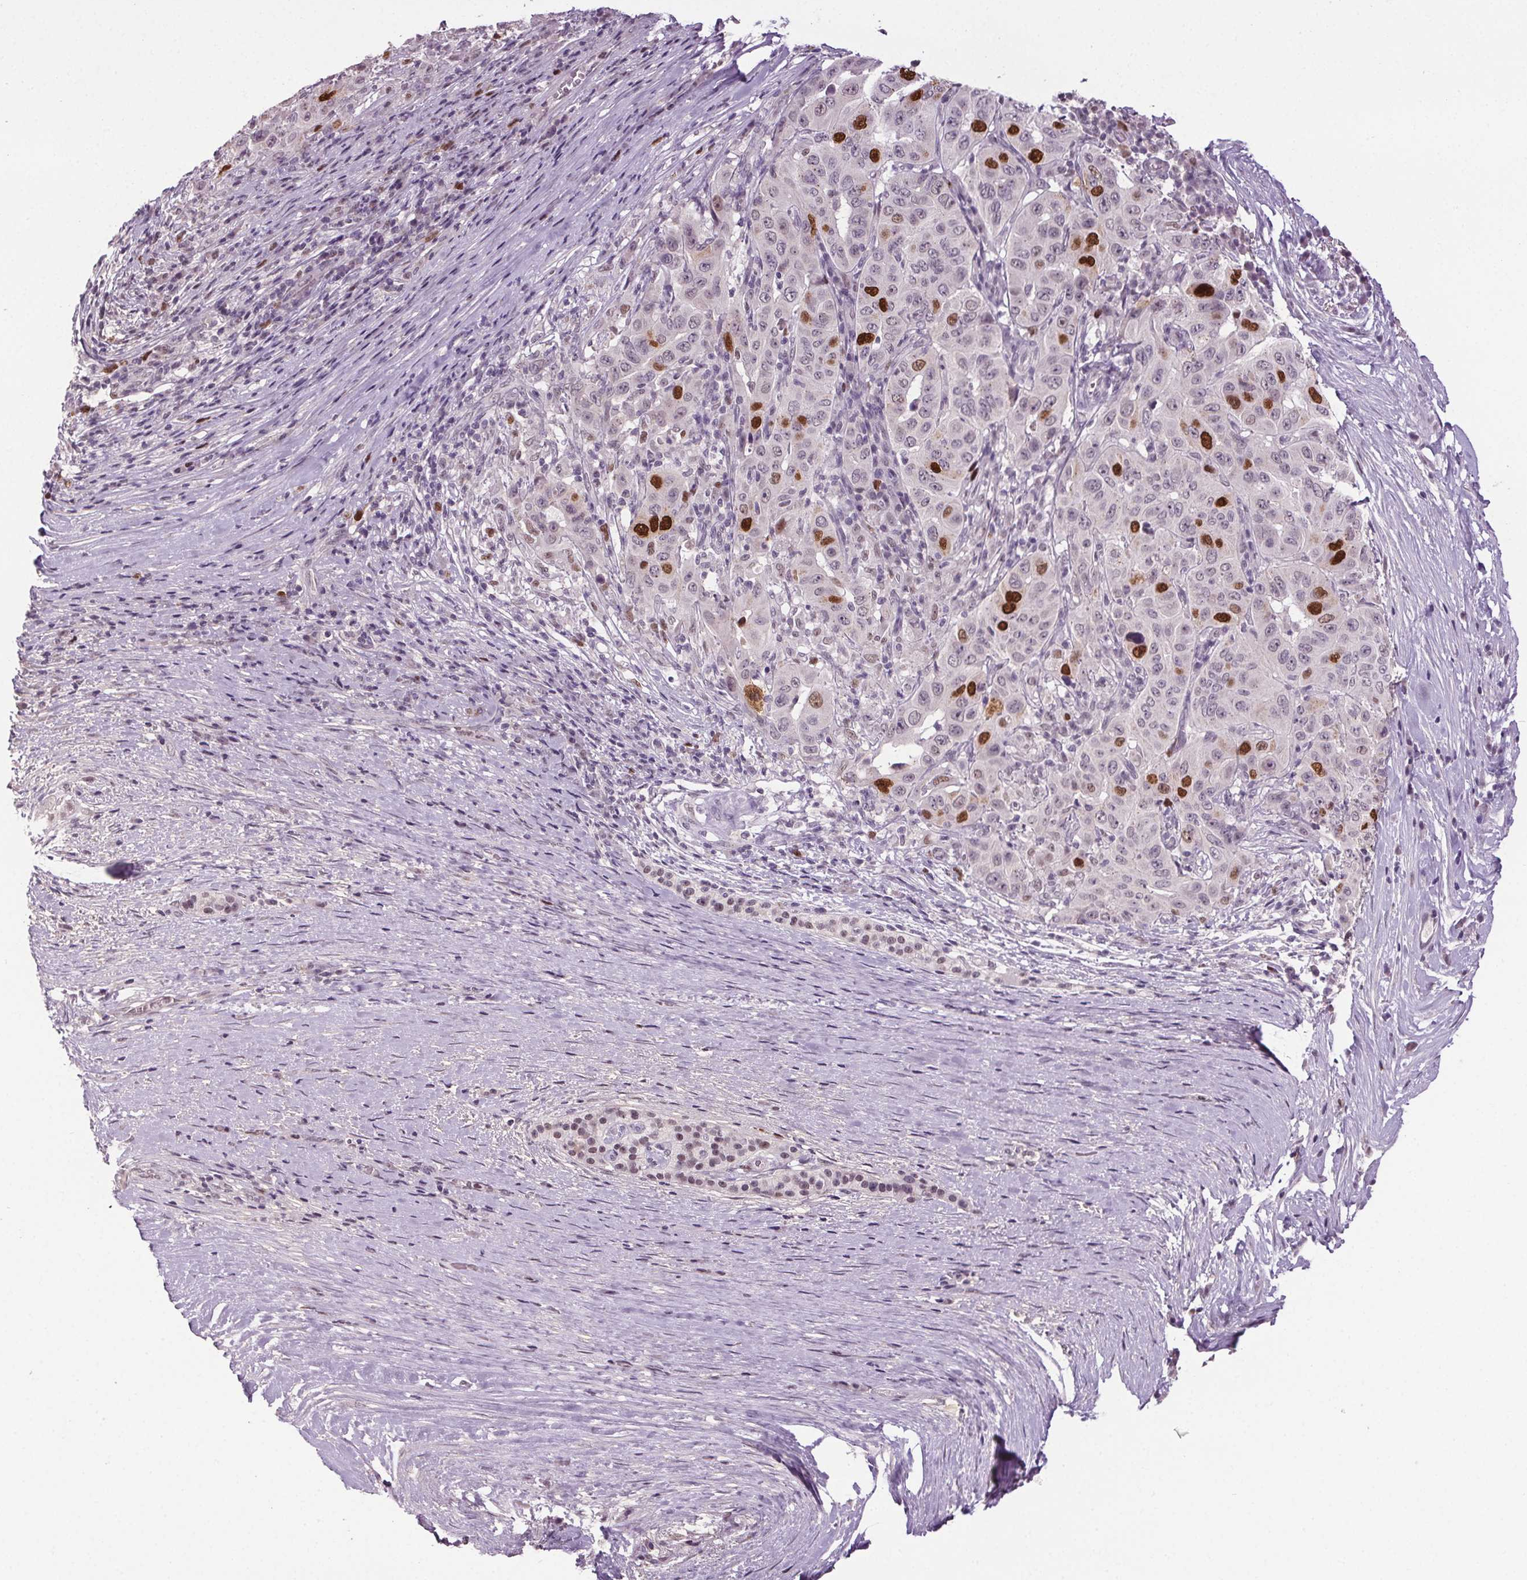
{"staining": {"intensity": "strong", "quantity": "<25%", "location": "nuclear"}, "tissue": "pancreatic cancer", "cell_type": "Tumor cells", "image_type": "cancer", "snomed": [{"axis": "morphology", "description": "Adenocarcinoma, NOS"}, {"axis": "topography", "description": "Pancreas"}], "caption": "High-power microscopy captured an immunohistochemistry (IHC) image of adenocarcinoma (pancreatic), revealing strong nuclear positivity in approximately <25% of tumor cells.", "gene": "CENPF", "patient": {"sex": "male", "age": 63}}